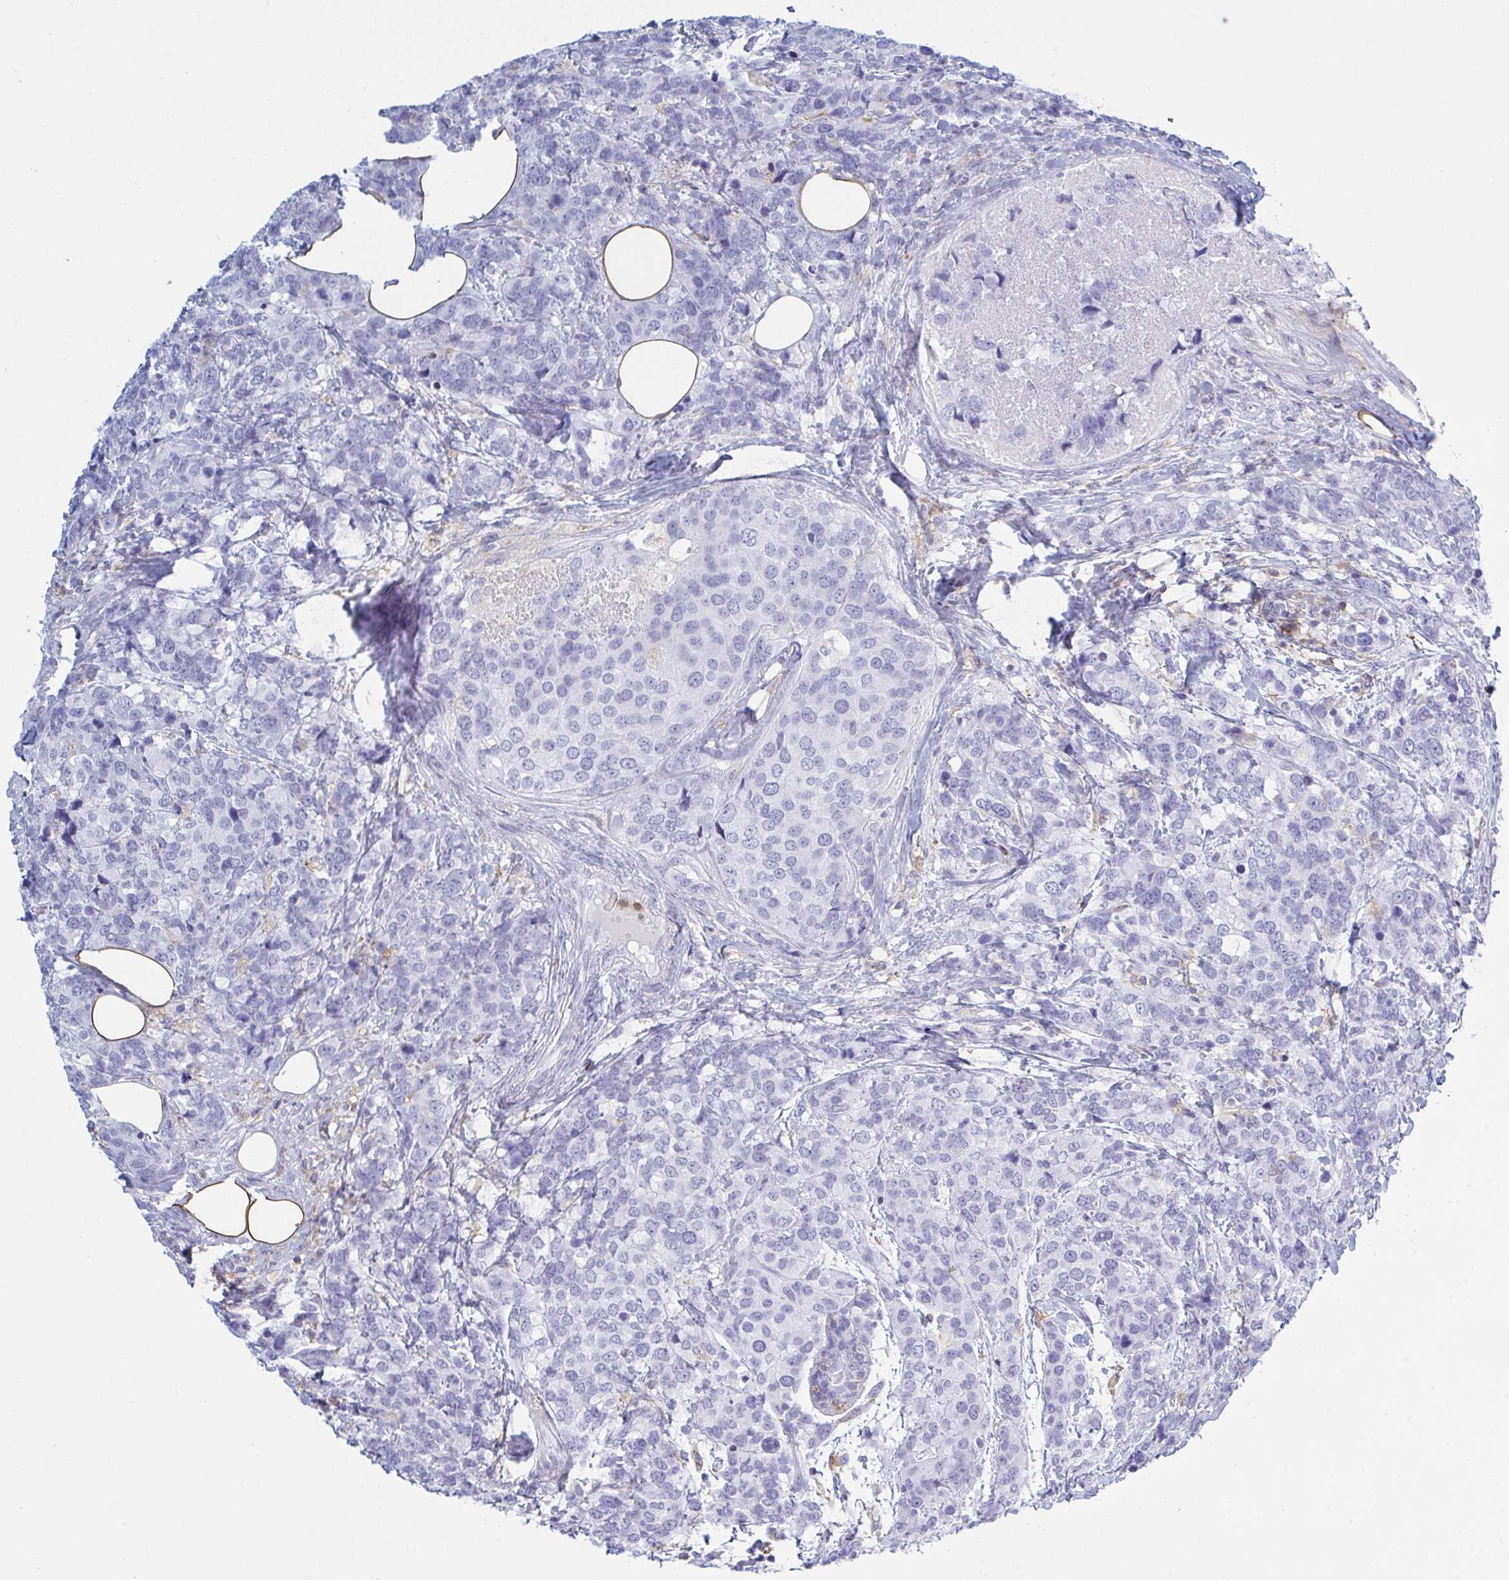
{"staining": {"intensity": "negative", "quantity": "none", "location": "none"}, "tissue": "breast cancer", "cell_type": "Tumor cells", "image_type": "cancer", "snomed": [{"axis": "morphology", "description": "Lobular carcinoma"}, {"axis": "topography", "description": "Breast"}], "caption": "The micrograph exhibits no staining of tumor cells in breast cancer. The staining is performed using DAB brown chromogen with nuclei counter-stained in using hematoxylin.", "gene": "MYO1F", "patient": {"sex": "female", "age": 59}}